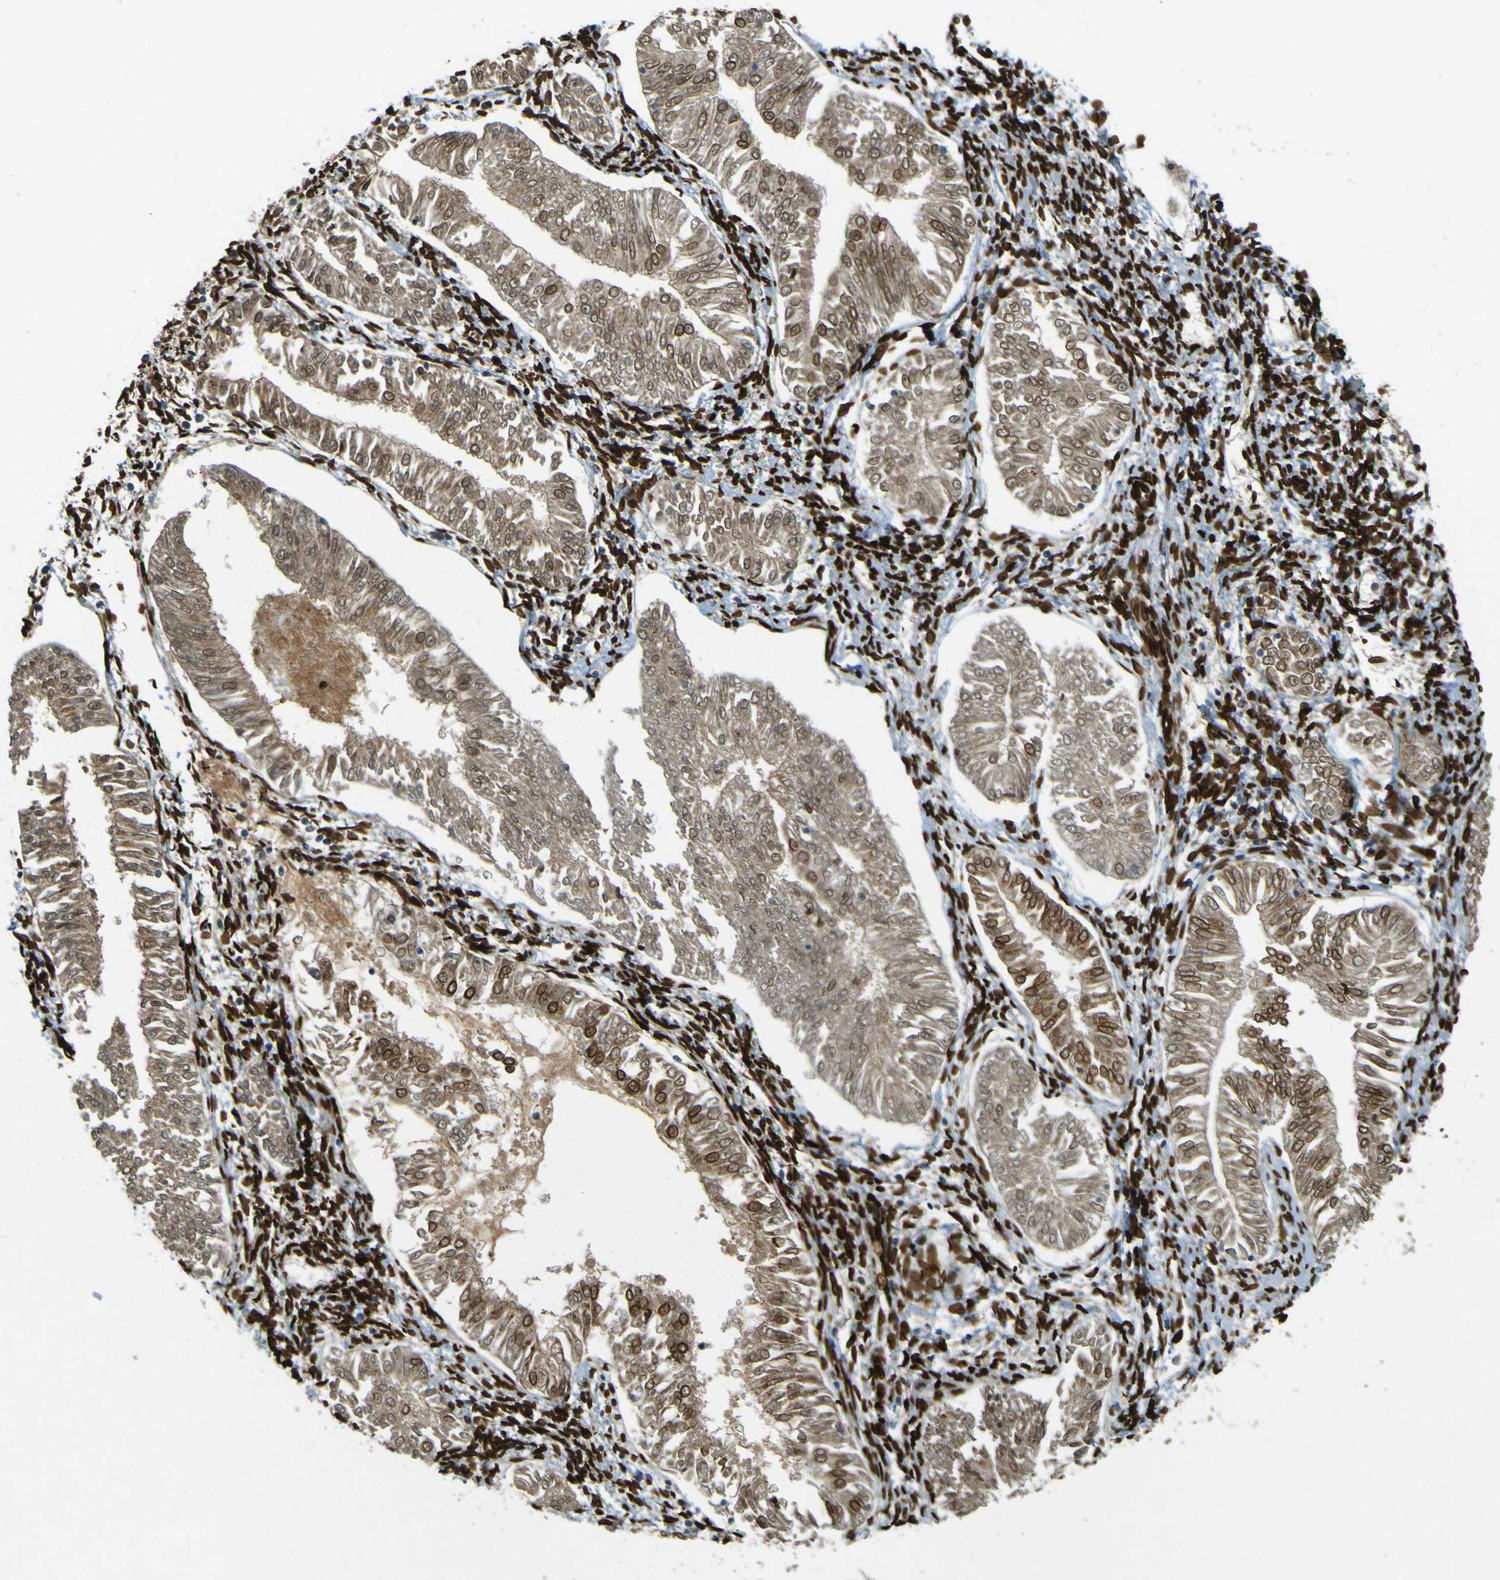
{"staining": {"intensity": "moderate", "quantity": ">75%", "location": "cytoplasmic/membranous,nuclear"}, "tissue": "endometrial cancer", "cell_type": "Tumor cells", "image_type": "cancer", "snomed": [{"axis": "morphology", "description": "Adenocarcinoma, NOS"}, {"axis": "topography", "description": "Endometrium"}], "caption": "Moderate cytoplasmic/membranous and nuclear protein staining is appreciated in about >75% of tumor cells in endometrial cancer. (IHC, brightfield microscopy, high magnification).", "gene": "GALNT1", "patient": {"sex": "female", "age": 53}}